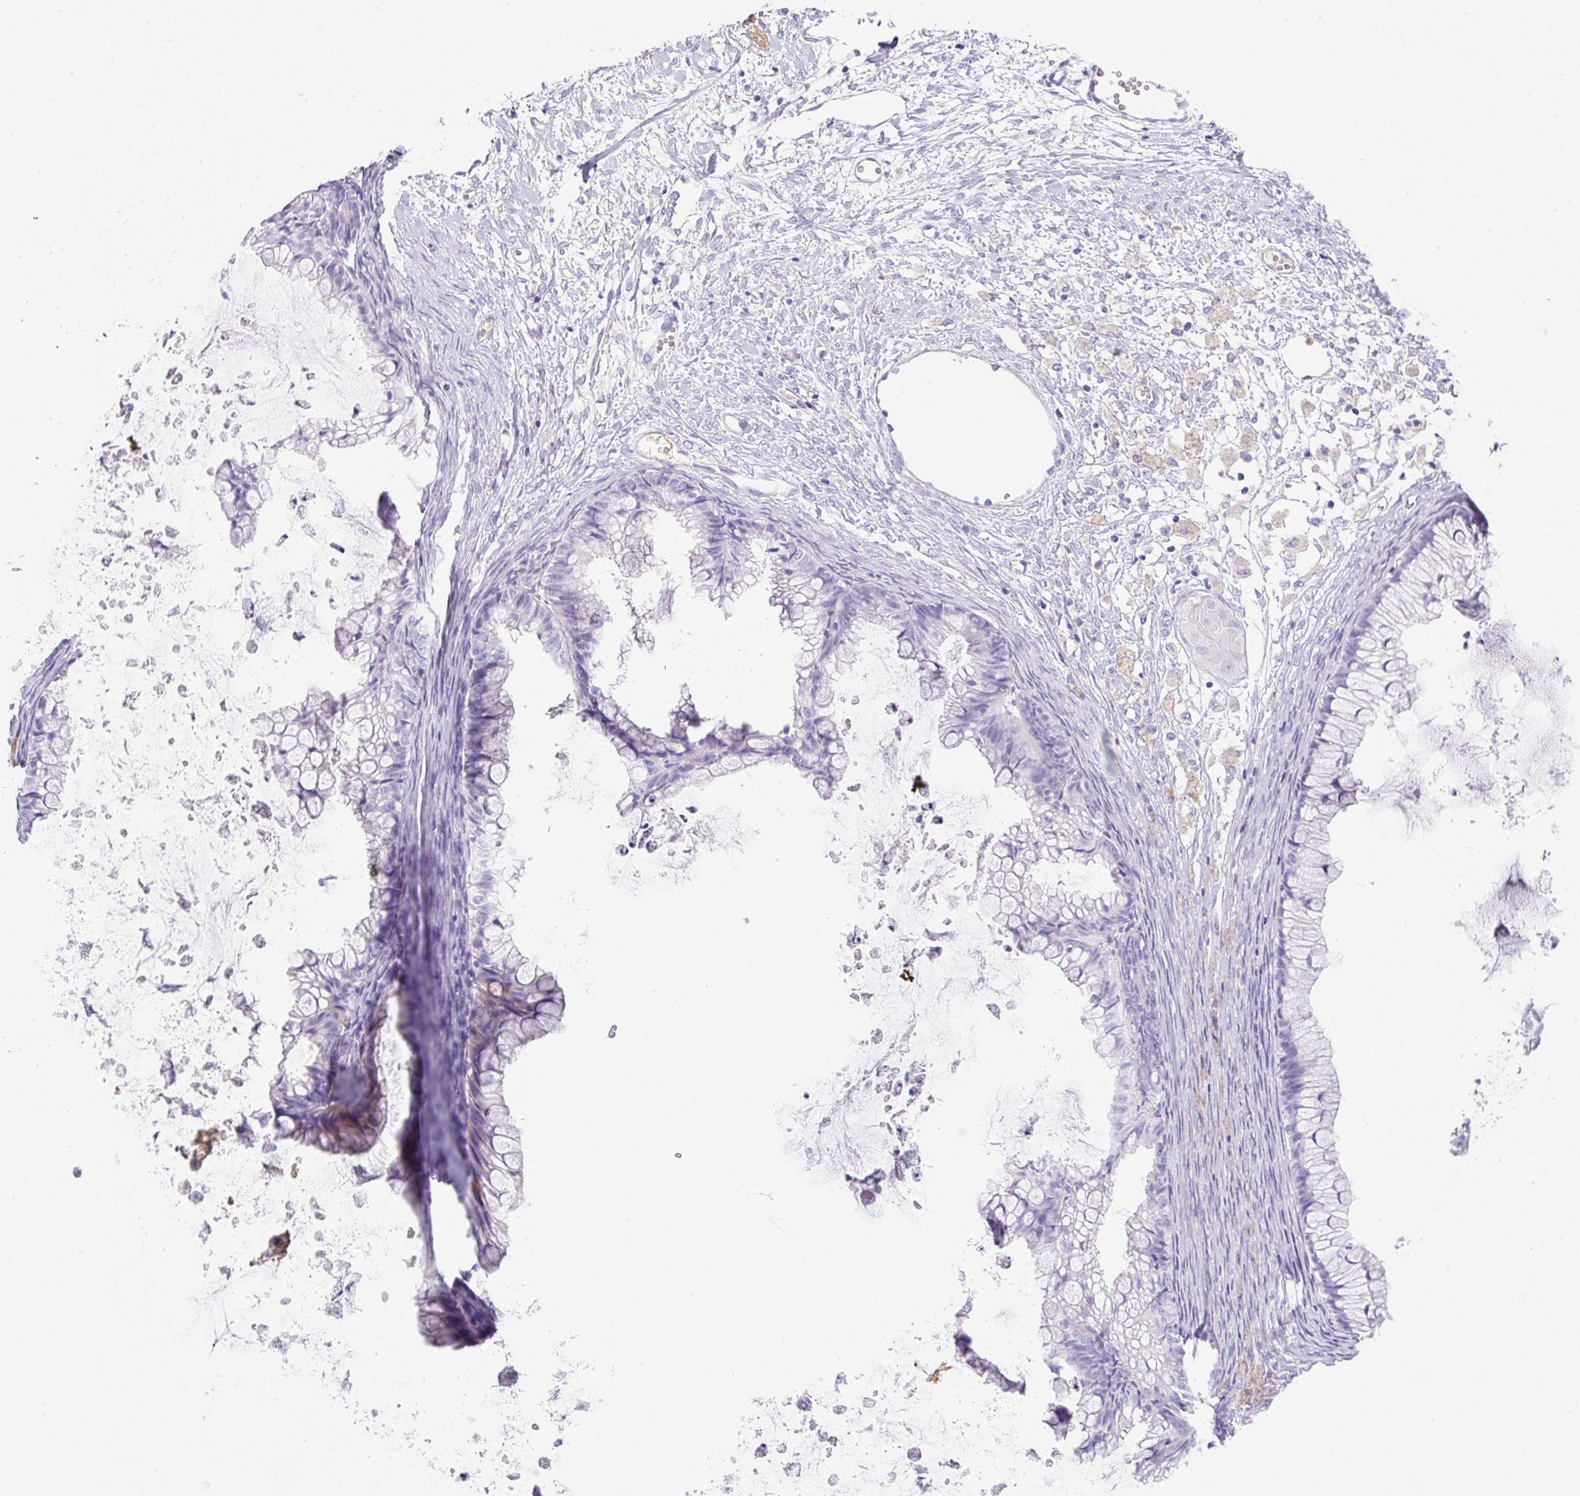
{"staining": {"intensity": "negative", "quantity": "none", "location": "none"}, "tissue": "ovarian cancer", "cell_type": "Tumor cells", "image_type": "cancer", "snomed": [{"axis": "morphology", "description": "Cystadenocarcinoma, mucinous, NOS"}, {"axis": "topography", "description": "Ovary"}], "caption": "IHC micrograph of neoplastic tissue: human ovarian mucinous cystadenocarcinoma stained with DAB (3,3'-diaminobenzidine) reveals no significant protein staining in tumor cells.", "gene": "TDRD15", "patient": {"sex": "female", "age": 35}}